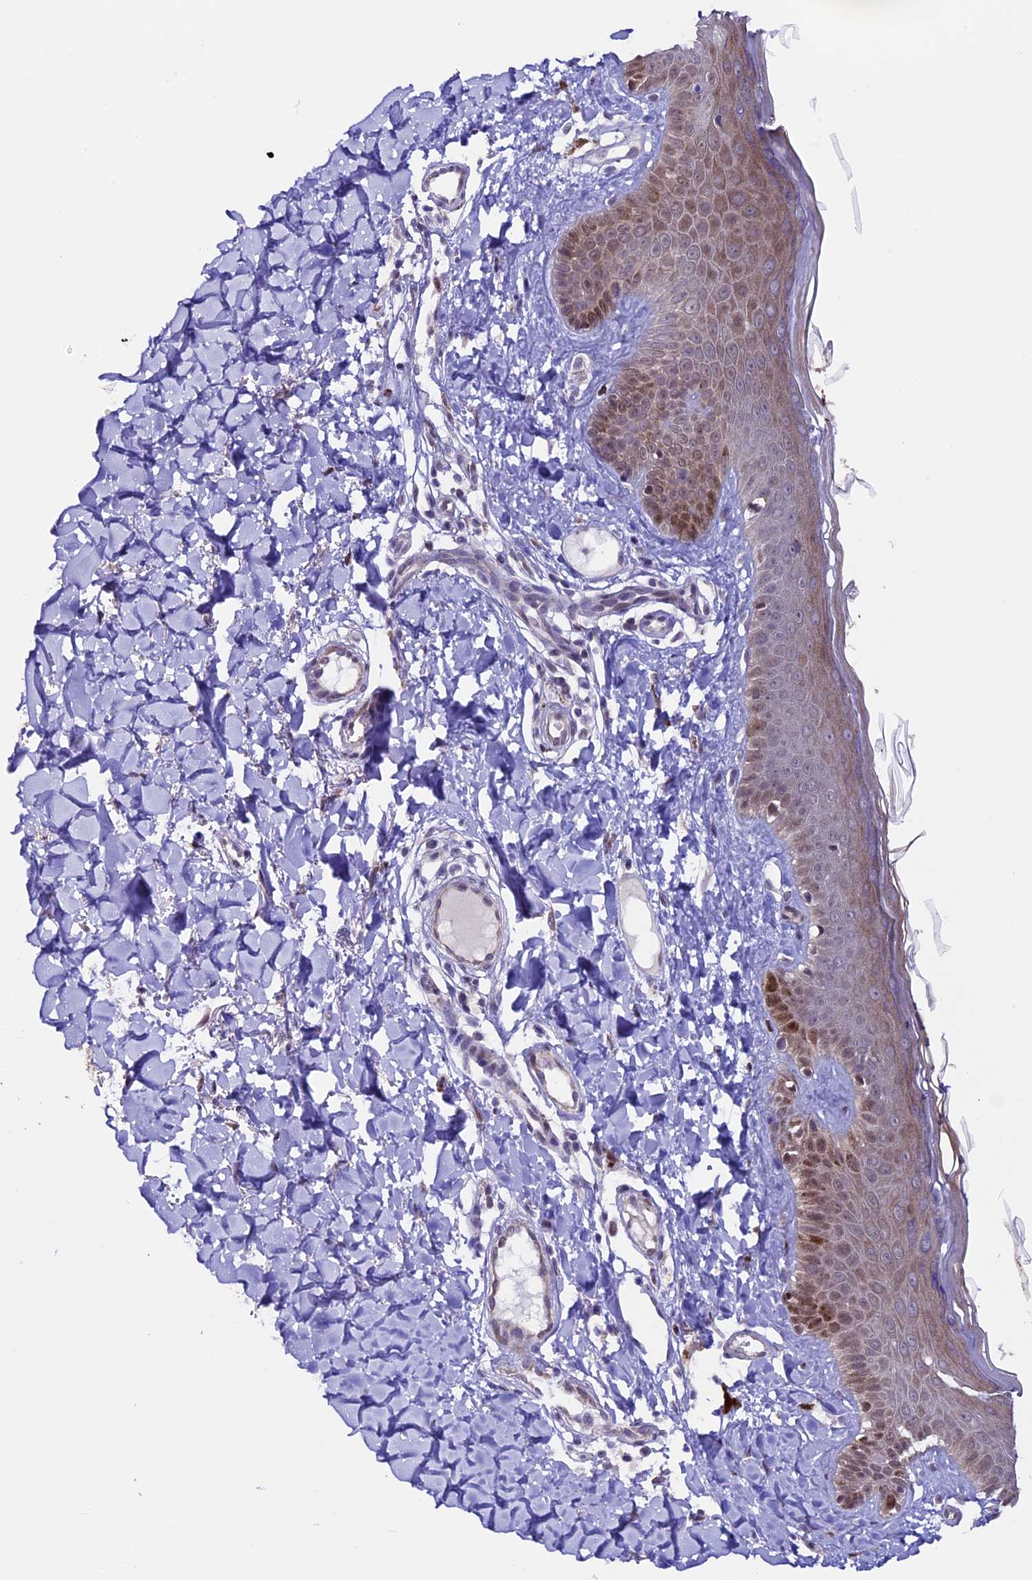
{"staining": {"intensity": "negative", "quantity": "none", "location": "none"}, "tissue": "skin", "cell_type": "Fibroblasts", "image_type": "normal", "snomed": [{"axis": "morphology", "description": "Normal tissue, NOS"}, {"axis": "topography", "description": "Skin"}], "caption": "Fibroblasts show no significant protein positivity in unremarkable skin.", "gene": "TMEM171", "patient": {"sex": "male", "age": 52}}